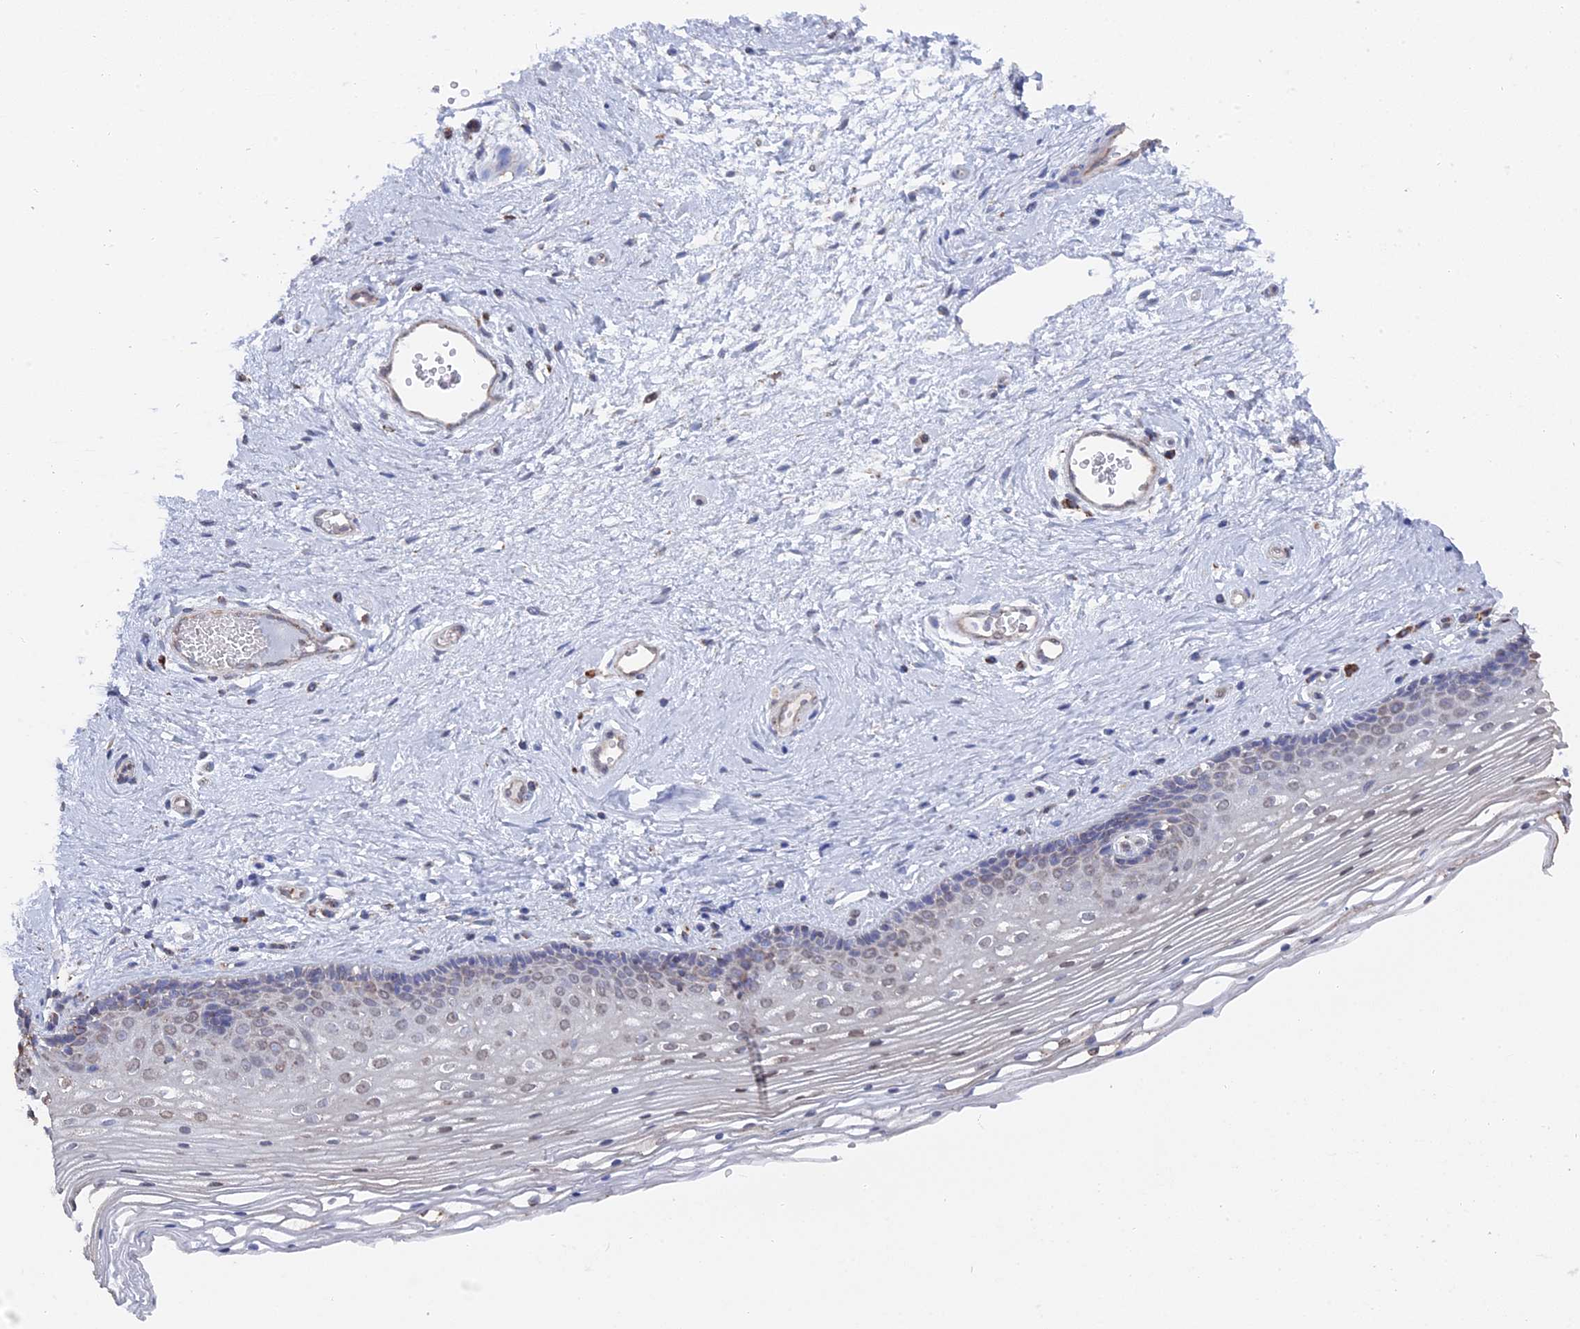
{"staining": {"intensity": "weak", "quantity": "25%-75%", "location": "nuclear"}, "tissue": "vagina", "cell_type": "Squamous epithelial cells", "image_type": "normal", "snomed": [{"axis": "morphology", "description": "Normal tissue, NOS"}, {"axis": "topography", "description": "Vagina"}], "caption": "The immunohistochemical stain highlights weak nuclear positivity in squamous epithelial cells of benign vagina. Immunohistochemistry (ihc) stains the protein of interest in brown and the nuclei are stained blue.", "gene": "SMG9", "patient": {"sex": "female", "age": 46}}